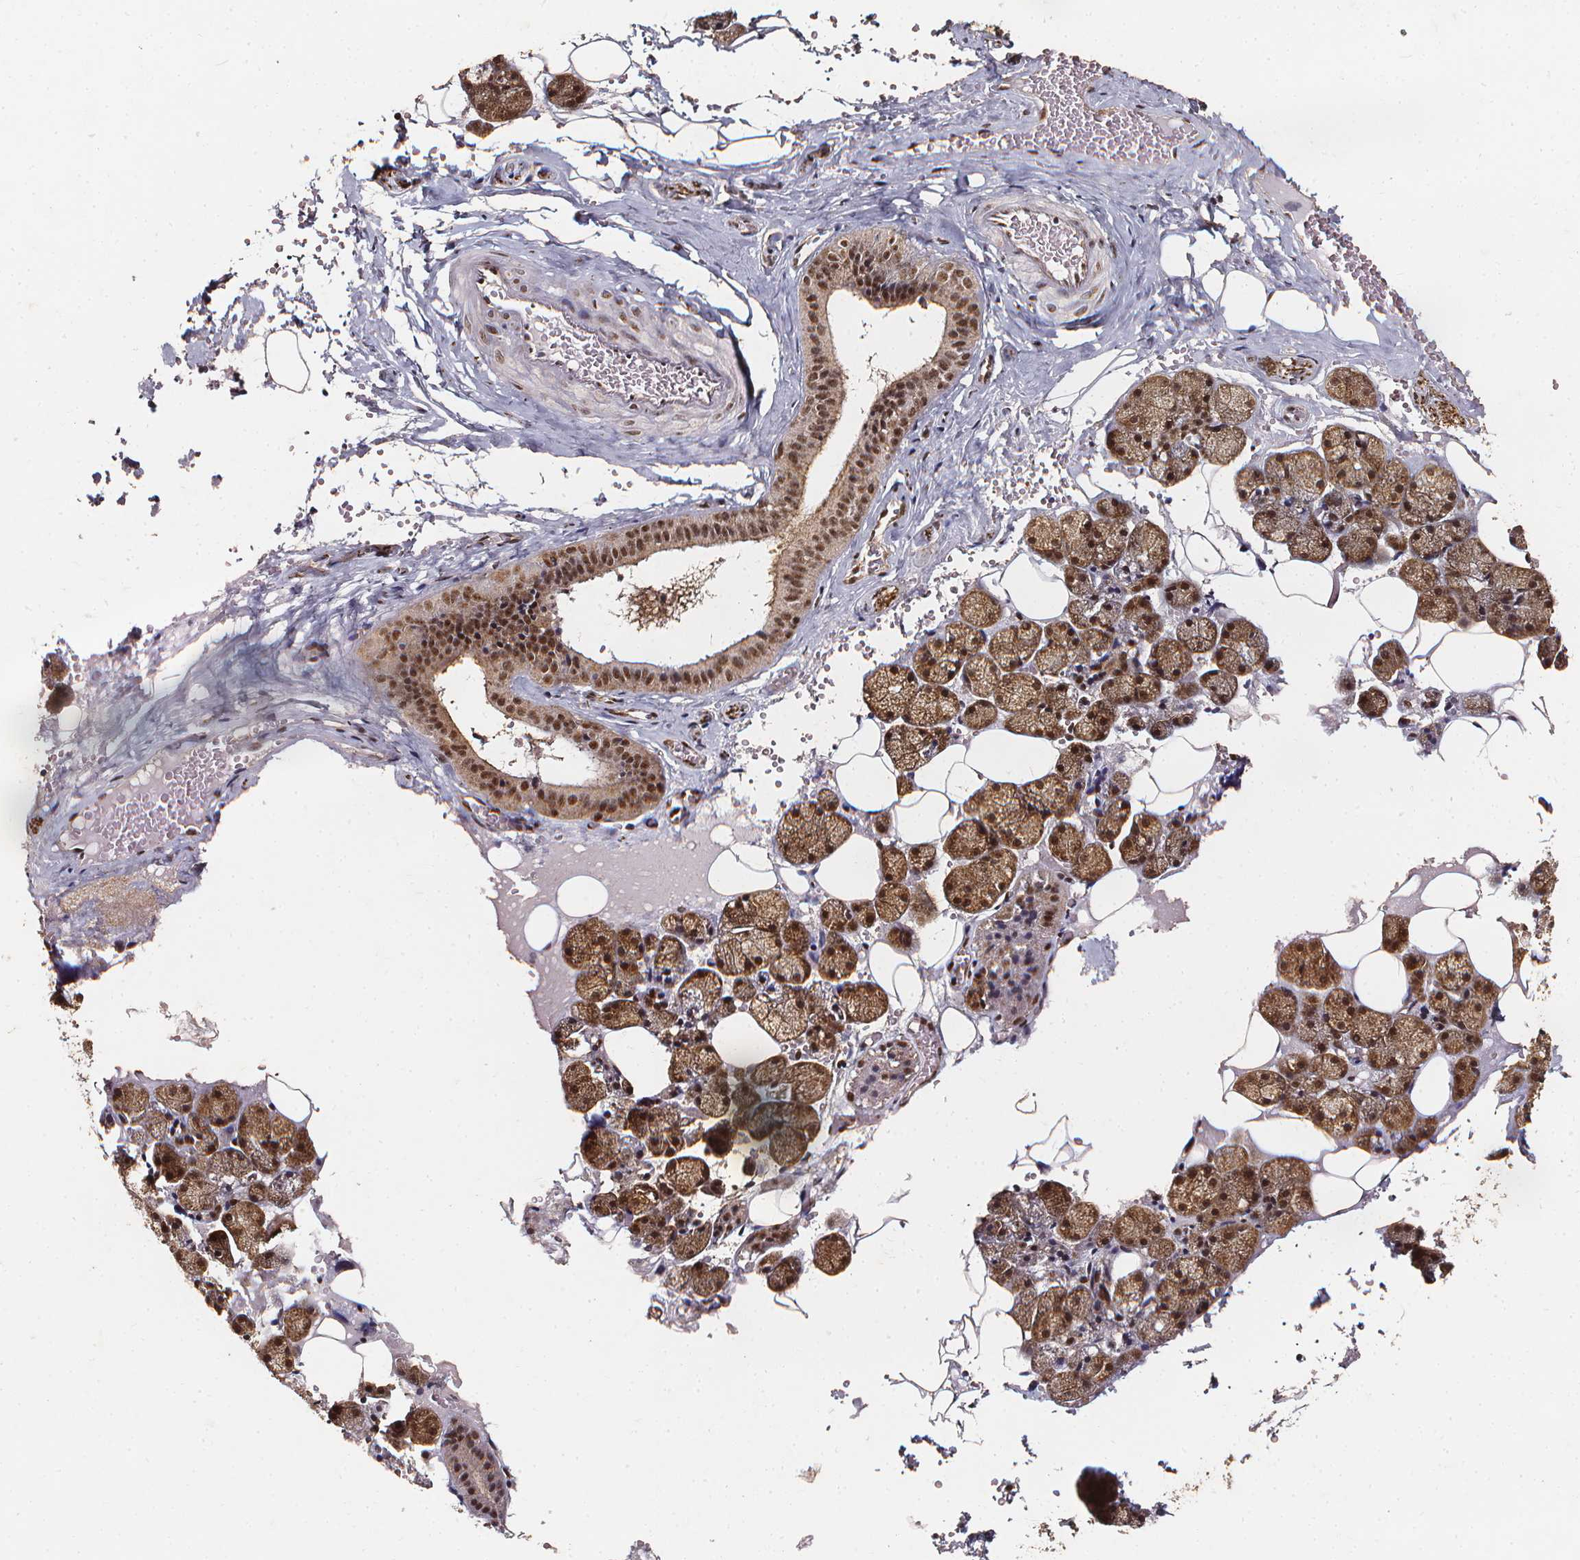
{"staining": {"intensity": "strong", "quantity": ">75%", "location": "cytoplasmic/membranous,nuclear"}, "tissue": "salivary gland", "cell_type": "Glandular cells", "image_type": "normal", "snomed": [{"axis": "morphology", "description": "Normal tissue, NOS"}, {"axis": "topography", "description": "Salivary gland"}], "caption": "High-power microscopy captured an immunohistochemistry (IHC) histopathology image of benign salivary gland, revealing strong cytoplasmic/membranous,nuclear expression in approximately >75% of glandular cells.", "gene": "SMN1", "patient": {"sex": "male", "age": 38}}